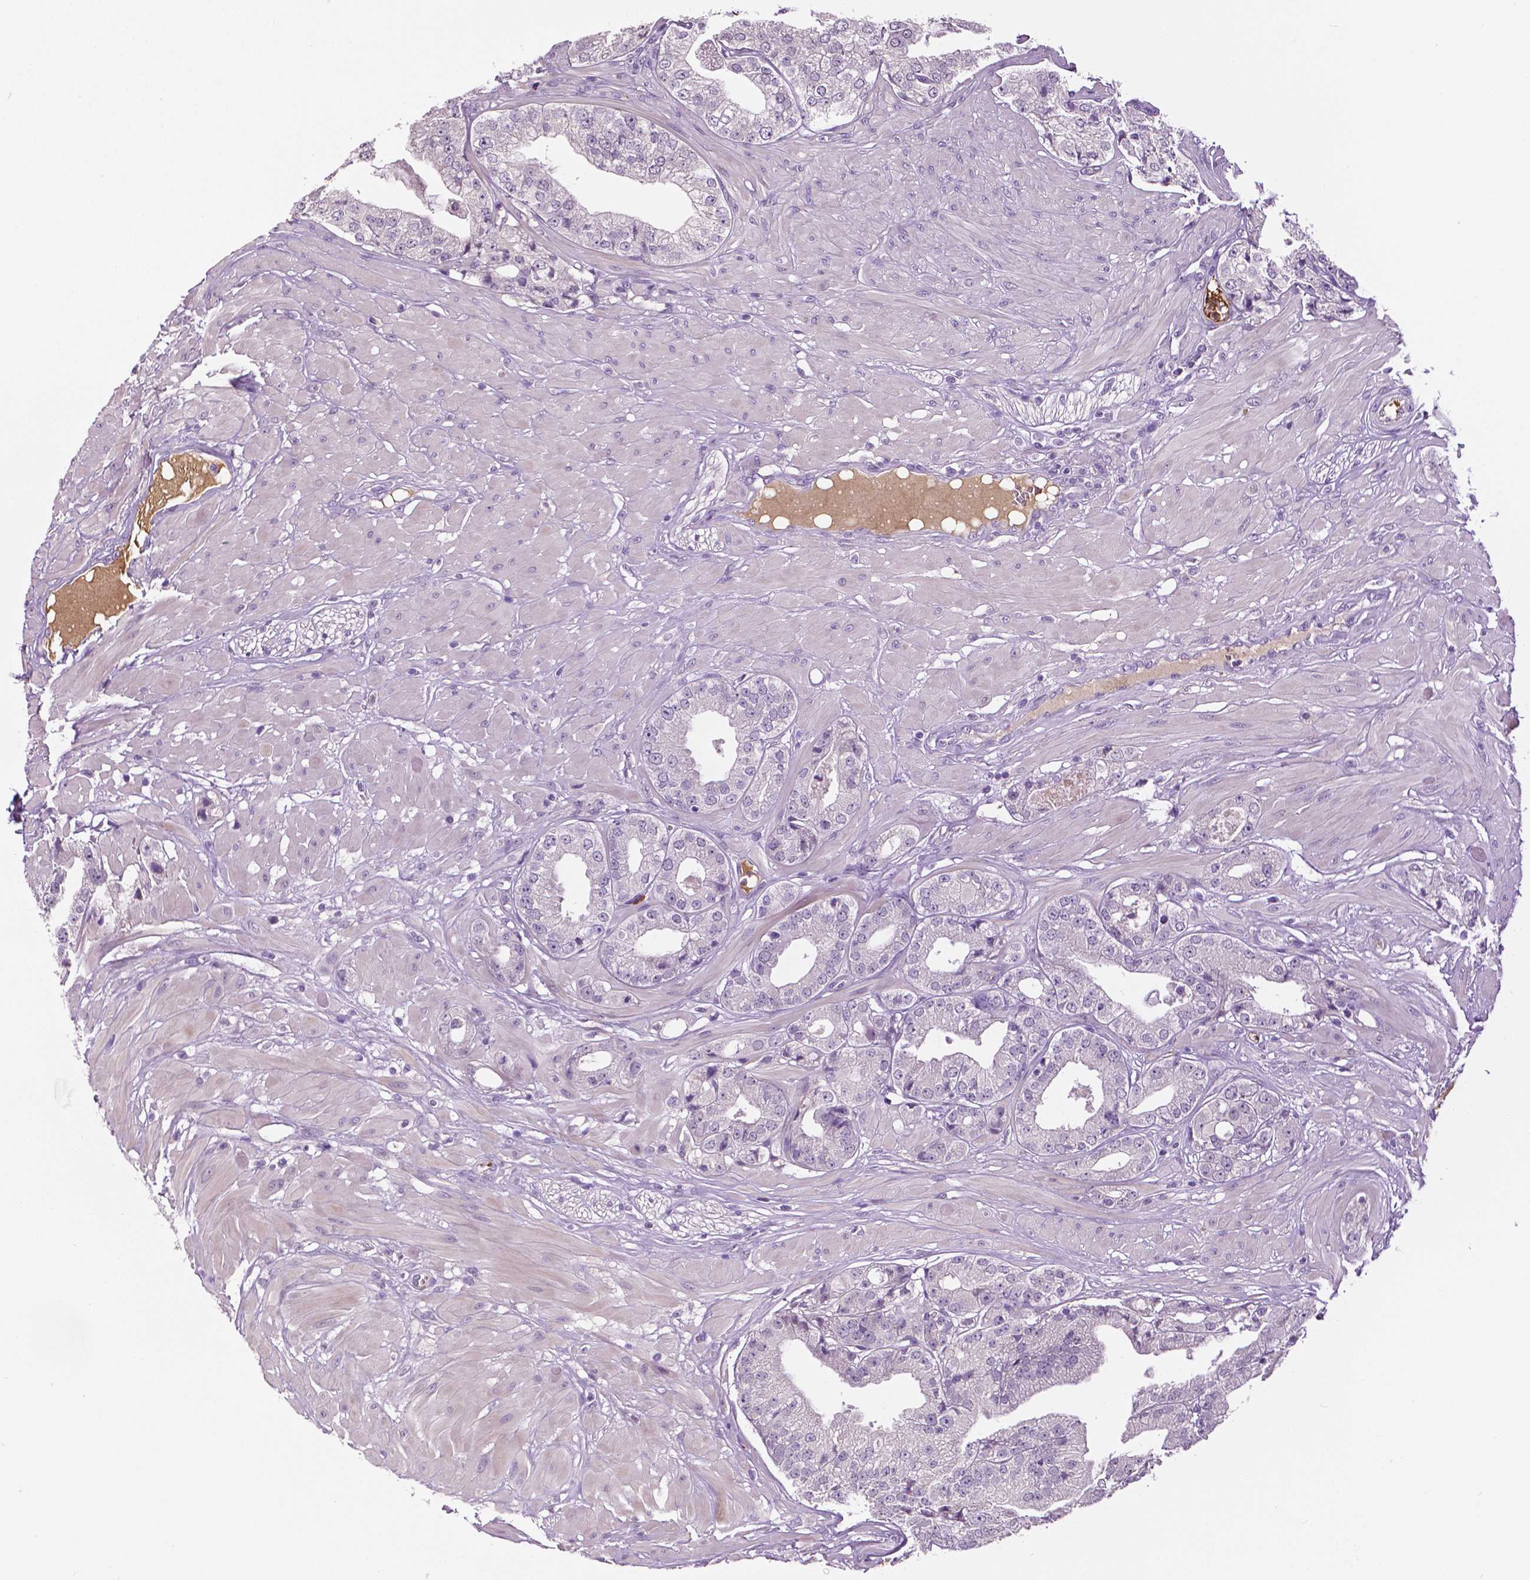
{"staining": {"intensity": "negative", "quantity": "none", "location": "none"}, "tissue": "prostate cancer", "cell_type": "Tumor cells", "image_type": "cancer", "snomed": [{"axis": "morphology", "description": "Adenocarcinoma, Low grade"}, {"axis": "topography", "description": "Prostate"}], "caption": "Immunohistochemical staining of adenocarcinoma (low-grade) (prostate) displays no significant positivity in tumor cells. Nuclei are stained in blue.", "gene": "PTPN5", "patient": {"sex": "male", "age": 60}}